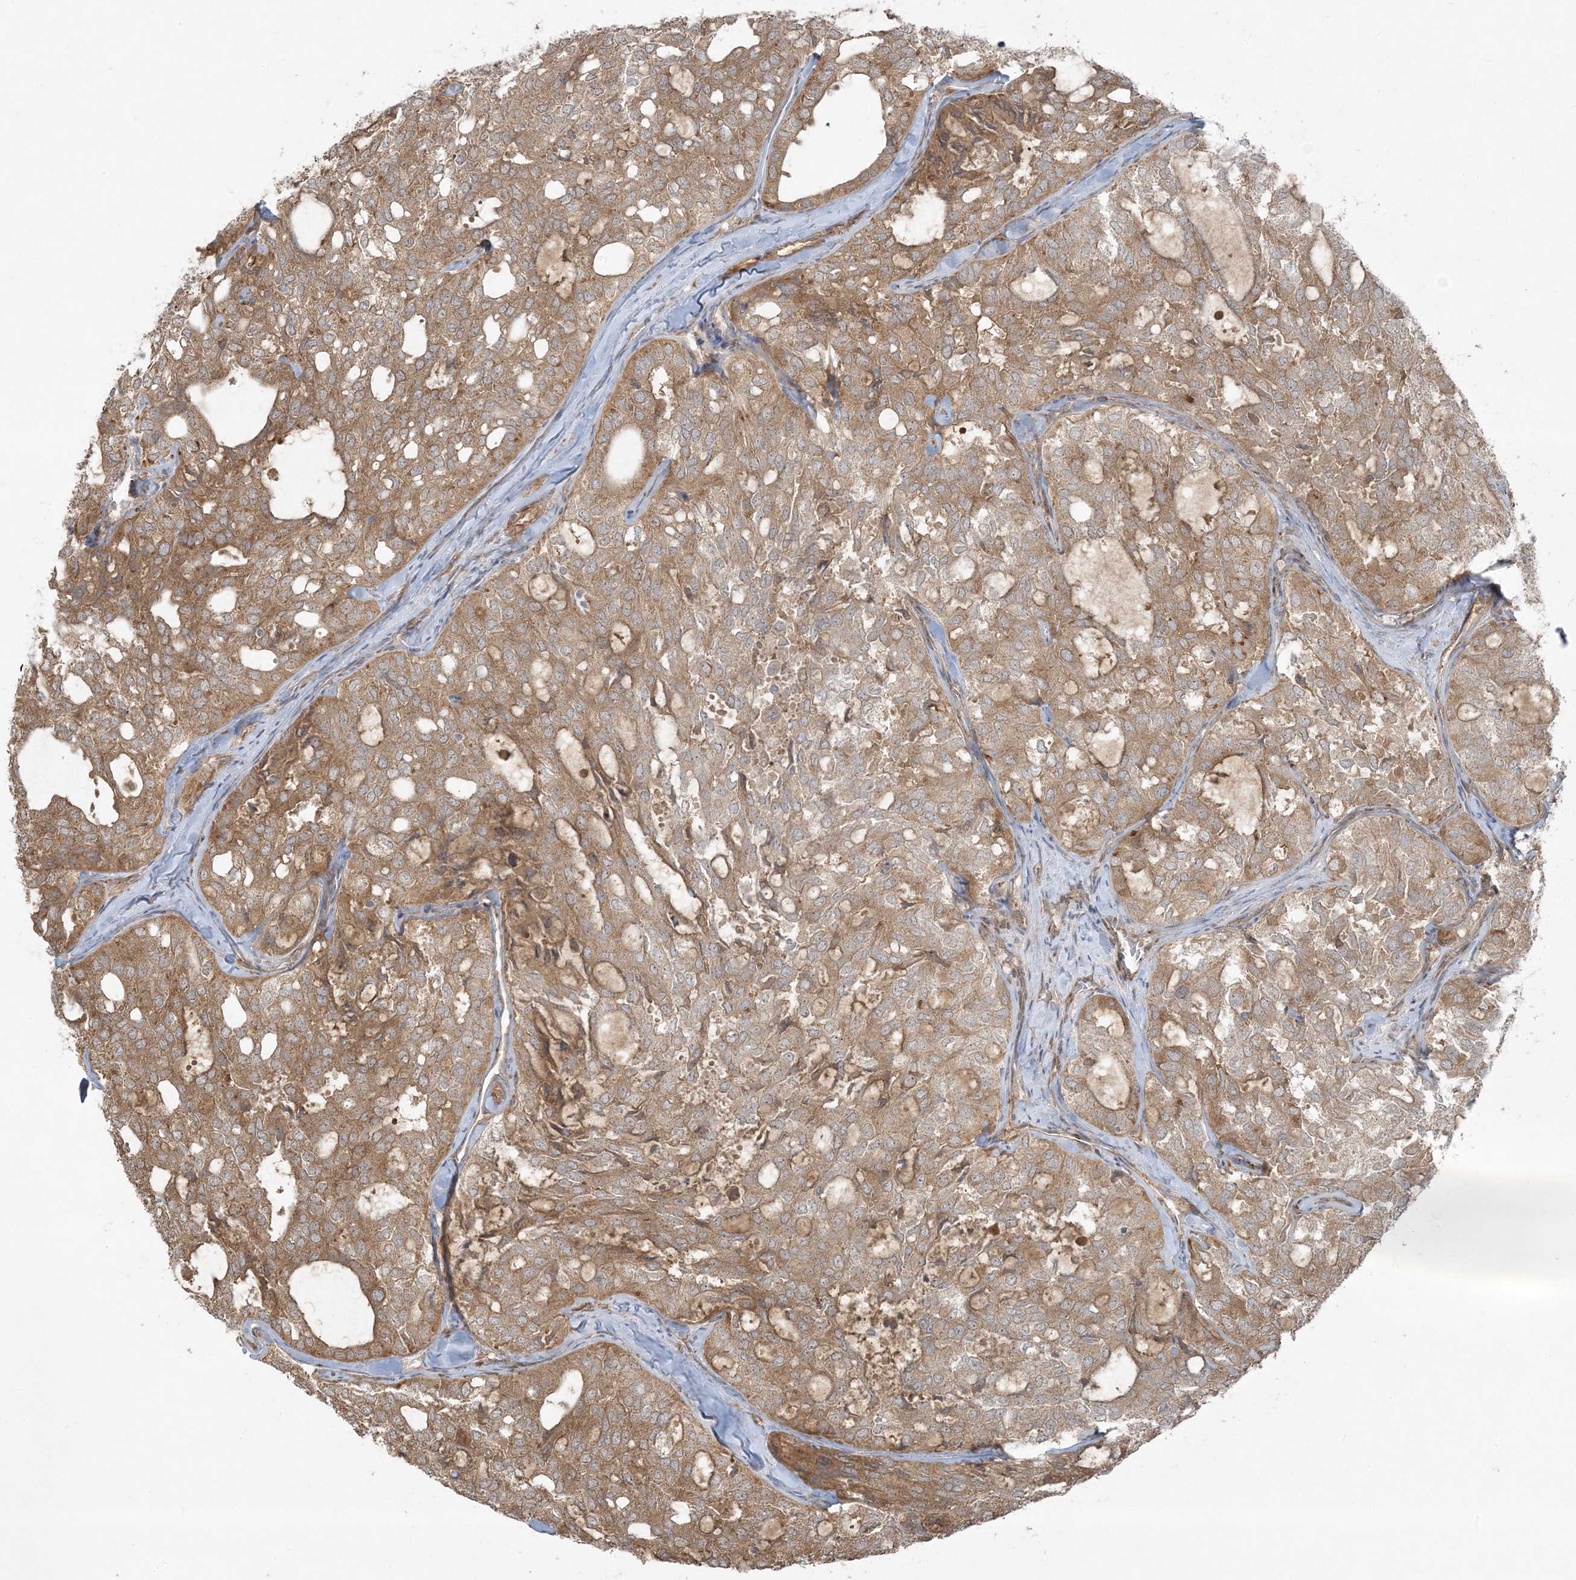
{"staining": {"intensity": "moderate", "quantity": ">75%", "location": "cytoplasmic/membranous"}, "tissue": "thyroid cancer", "cell_type": "Tumor cells", "image_type": "cancer", "snomed": [{"axis": "morphology", "description": "Follicular adenoma carcinoma, NOS"}, {"axis": "topography", "description": "Thyroid gland"}], "caption": "Protein staining shows moderate cytoplasmic/membranous expression in approximately >75% of tumor cells in thyroid follicular adenoma carcinoma.", "gene": "ZNF263", "patient": {"sex": "male", "age": 75}}